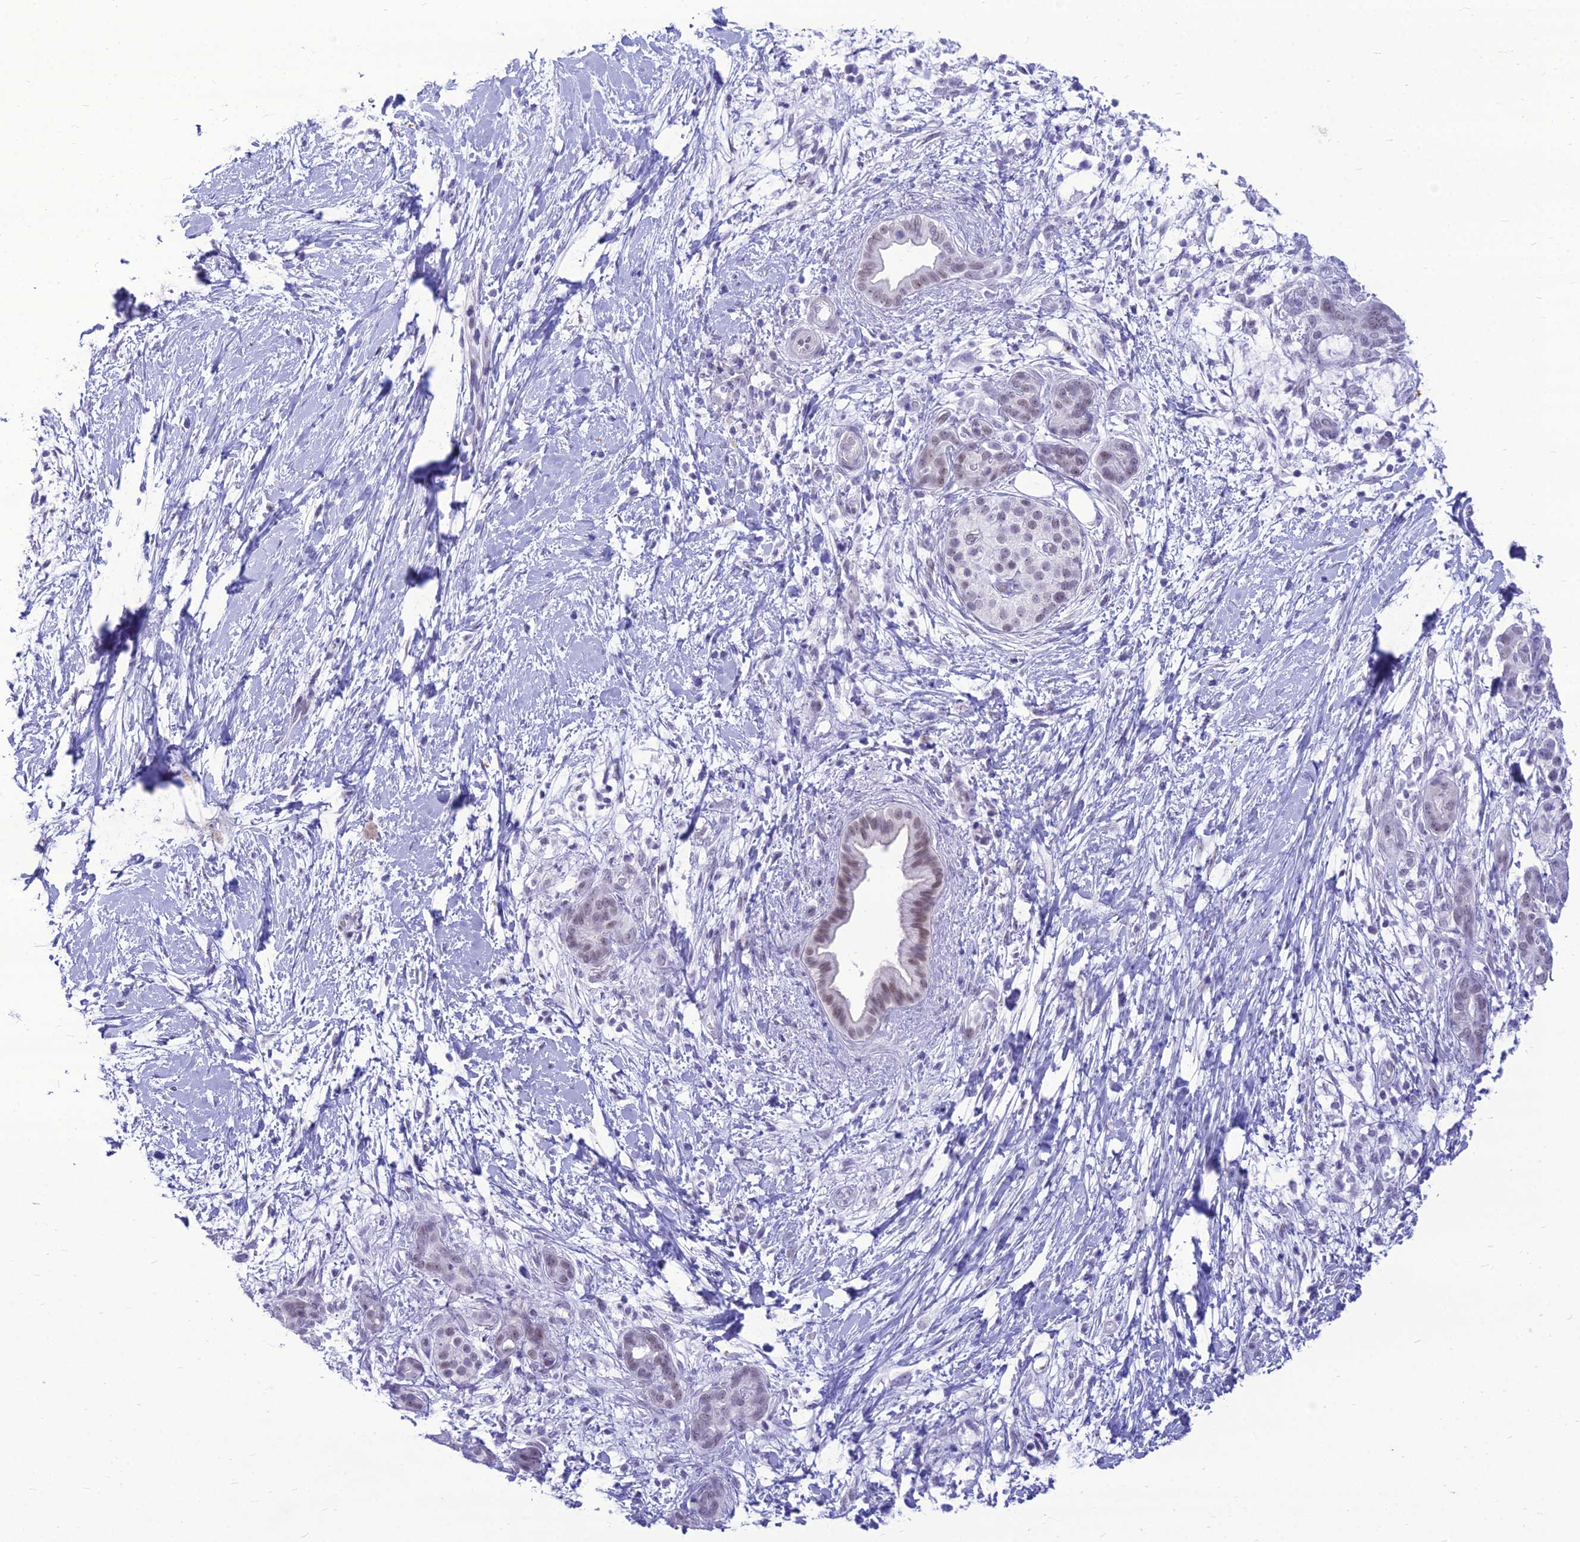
{"staining": {"intensity": "moderate", "quantity": "<25%", "location": "nuclear"}, "tissue": "pancreatic cancer", "cell_type": "Tumor cells", "image_type": "cancer", "snomed": [{"axis": "morphology", "description": "Adenocarcinoma, NOS"}, {"axis": "topography", "description": "Pancreas"}], "caption": "Adenocarcinoma (pancreatic) tissue demonstrates moderate nuclear staining in about <25% of tumor cells, visualized by immunohistochemistry. (brown staining indicates protein expression, while blue staining denotes nuclei).", "gene": "DHX40", "patient": {"sex": "male", "age": 58}}